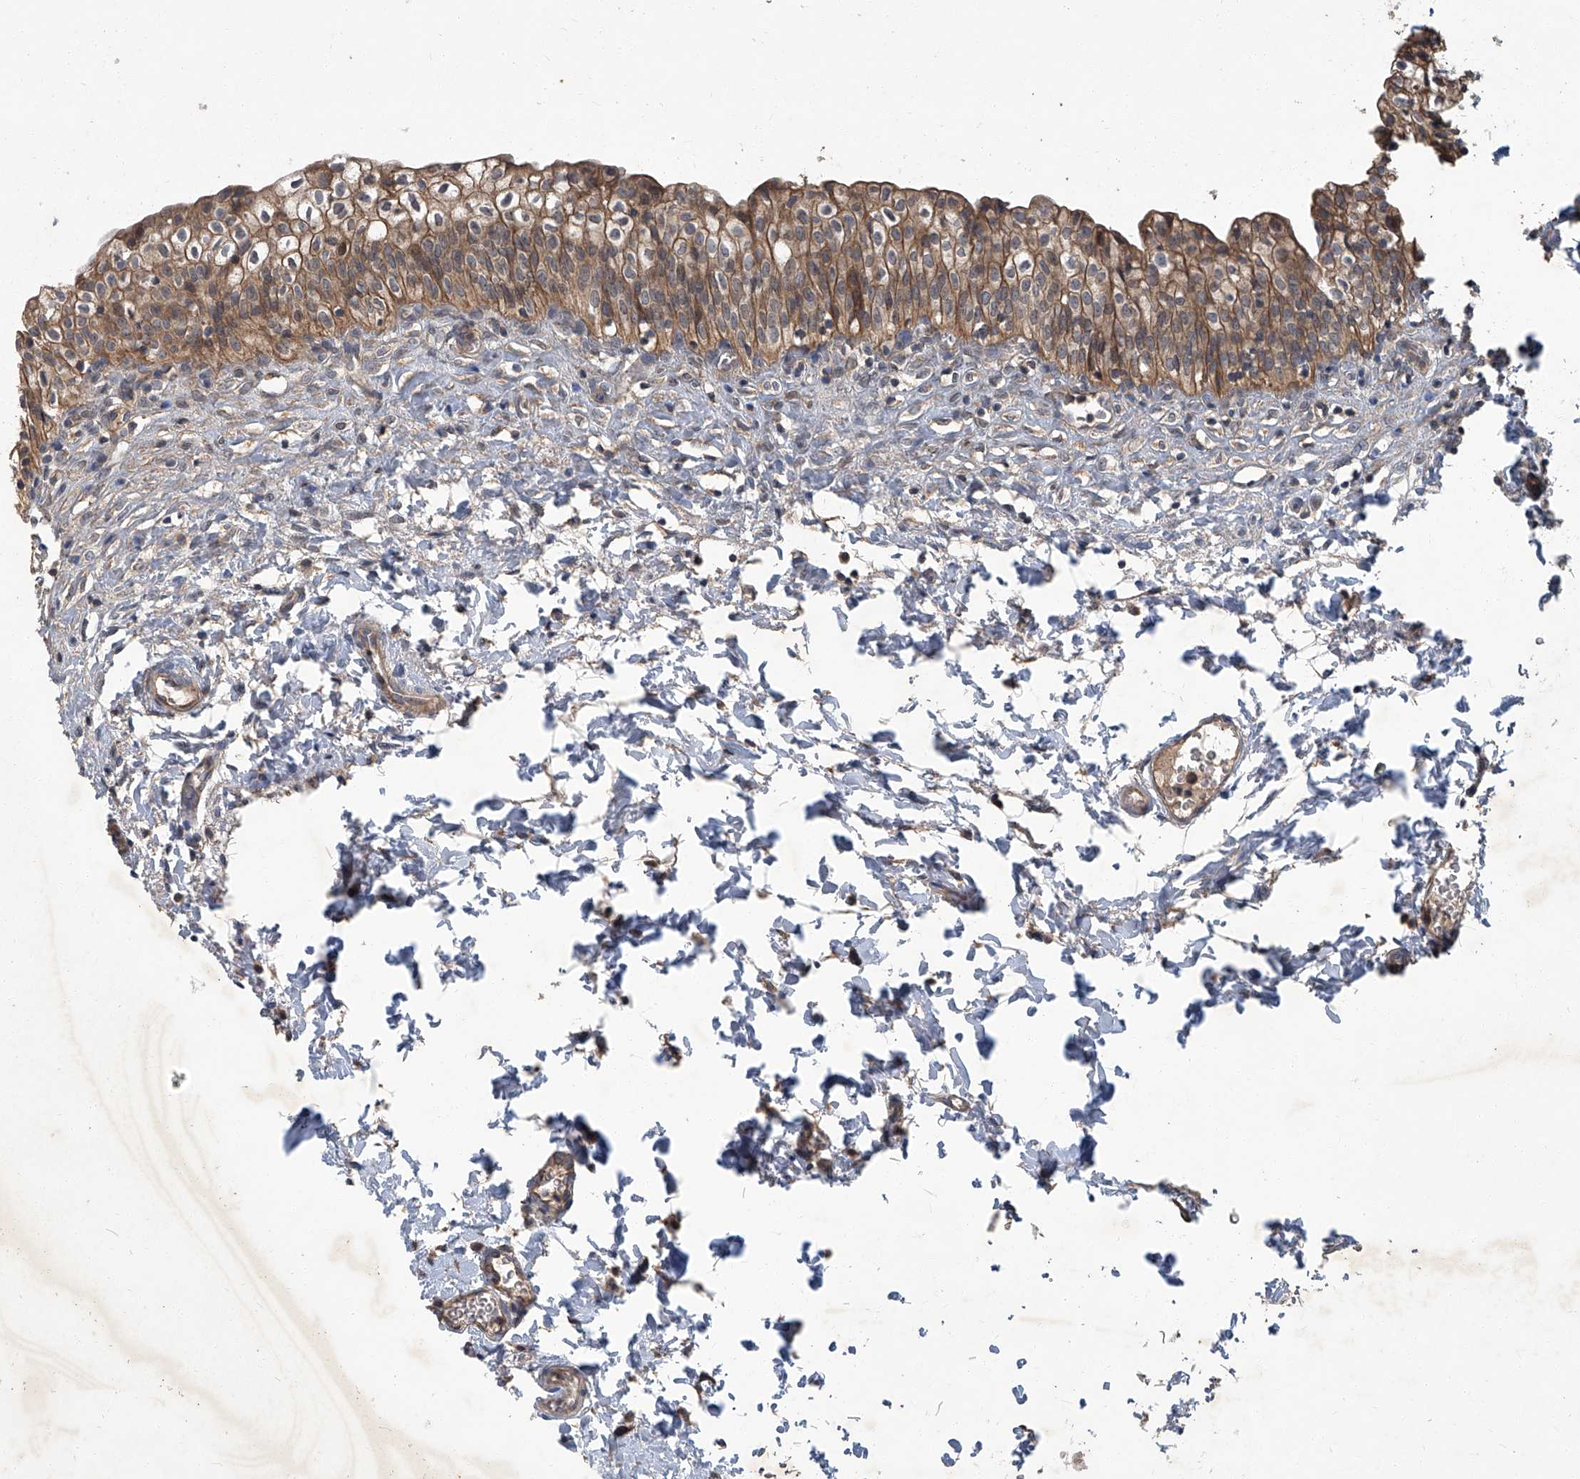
{"staining": {"intensity": "moderate", "quantity": ">75%", "location": "cytoplasmic/membranous"}, "tissue": "urinary bladder", "cell_type": "Urothelial cells", "image_type": "normal", "snomed": [{"axis": "morphology", "description": "Normal tissue, NOS"}, {"axis": "topography", "description": "Urinary bladder"}], "caption": "Immunohistochemistry (IHC) of normal urinary bladder displays medium levels of moderate cytoplasmic/membranous staining in approximately >75% of urothelial cells.", "gene": "ANKRD34A", "patient": {"sex": "male", "age": 55}}